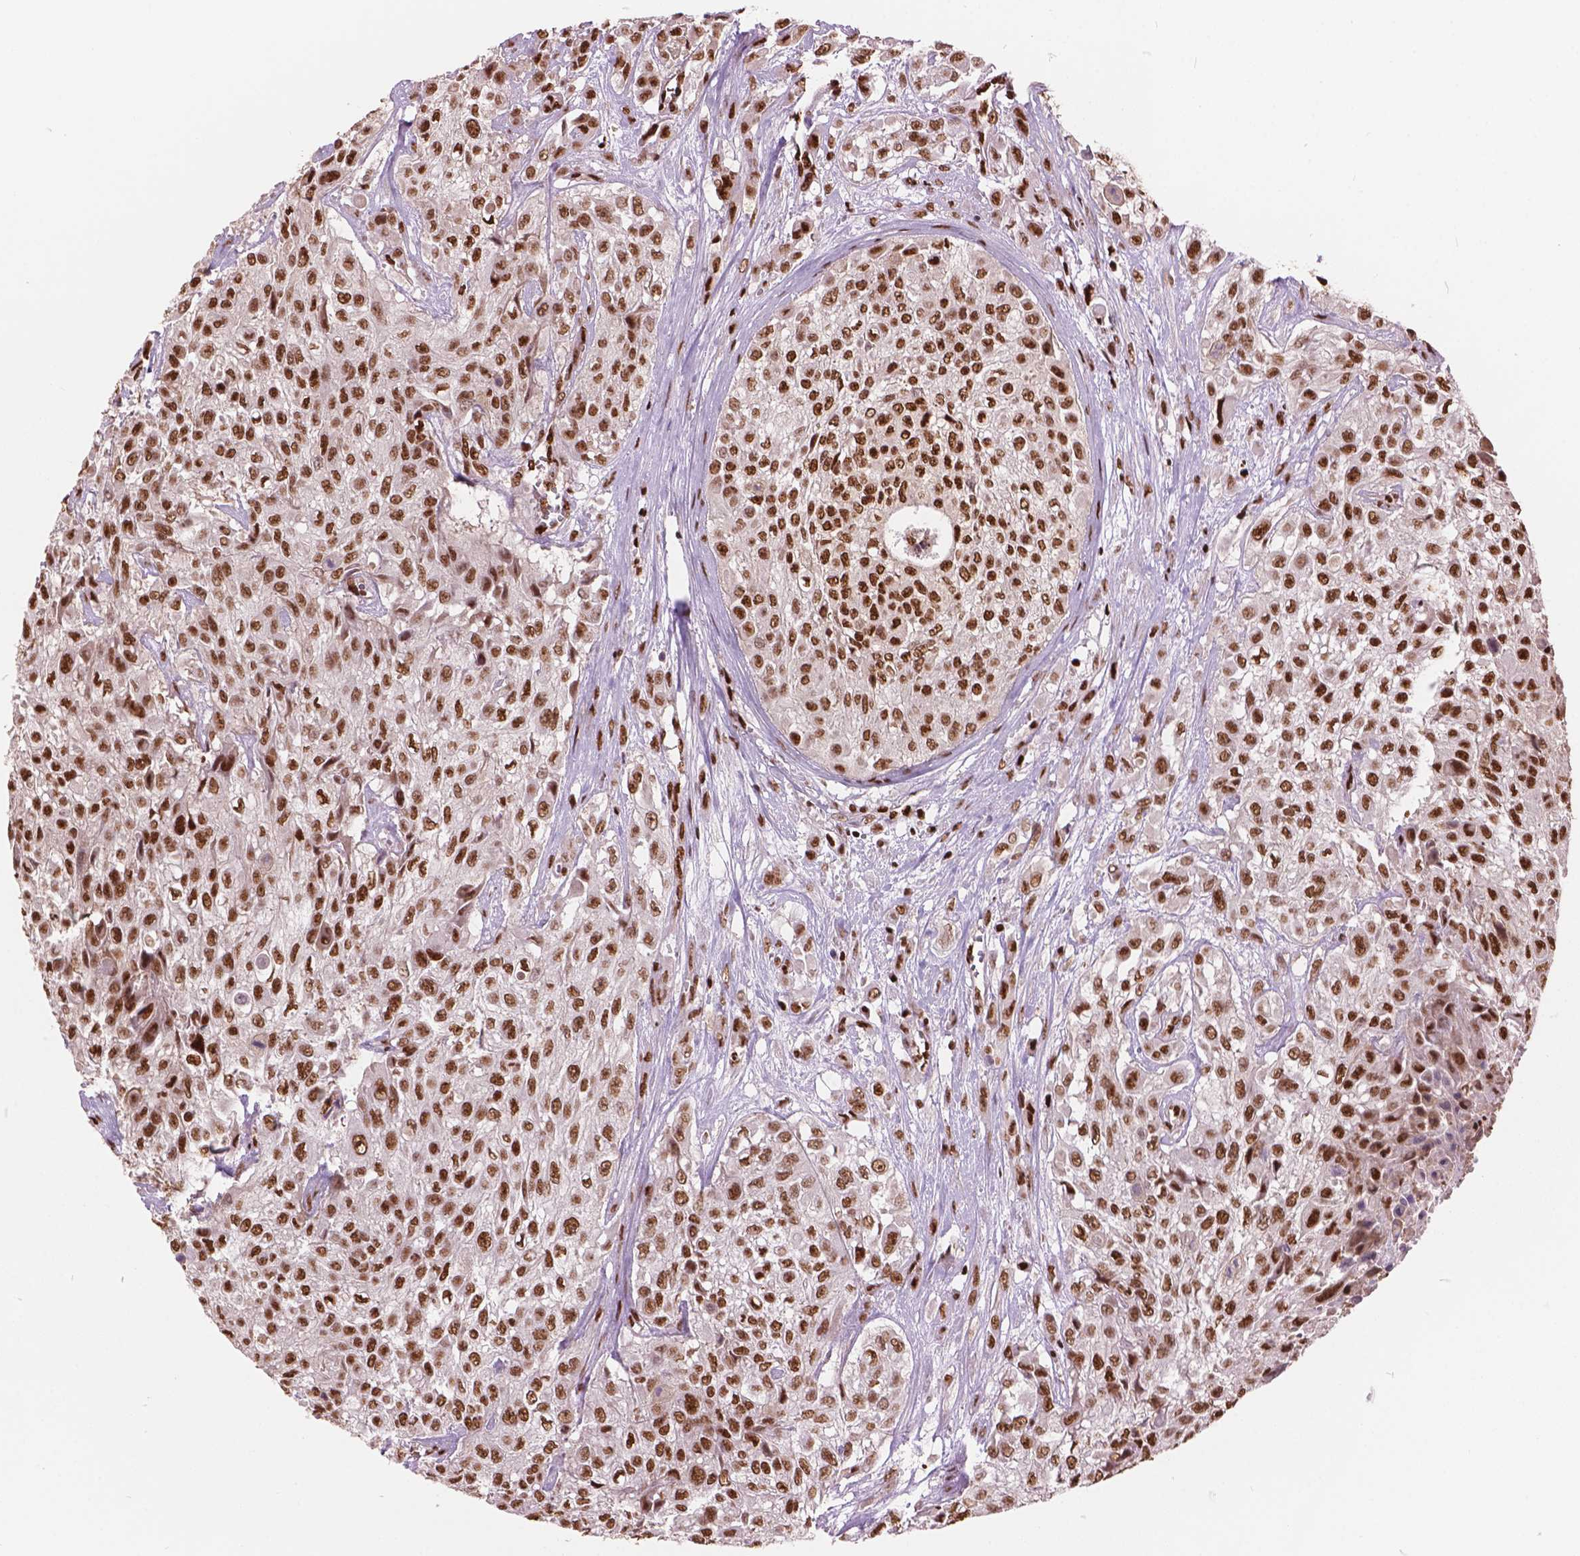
{"staining": {"intensity": "strong", "quantity": ">75%", "location": "nuclear"}, "tissue": "urothelial cancer", "cell_type": "Tumor cells", "image_type": "cancer", "snomed": [{"axis": "morphology", "description": "Urothelial carcinoma, High grade"}, {"axis": "topography", "description": "Urinary bladder"}], "caption": "An immunohistochemistry histopathology image of tumor tissue is shown. Protein staining in brown highlights strong nuclear positivity in urothelial cancer within tumor cells.", "gene": "ANP32B", "patient": {"sex": "male", "age": 57}}